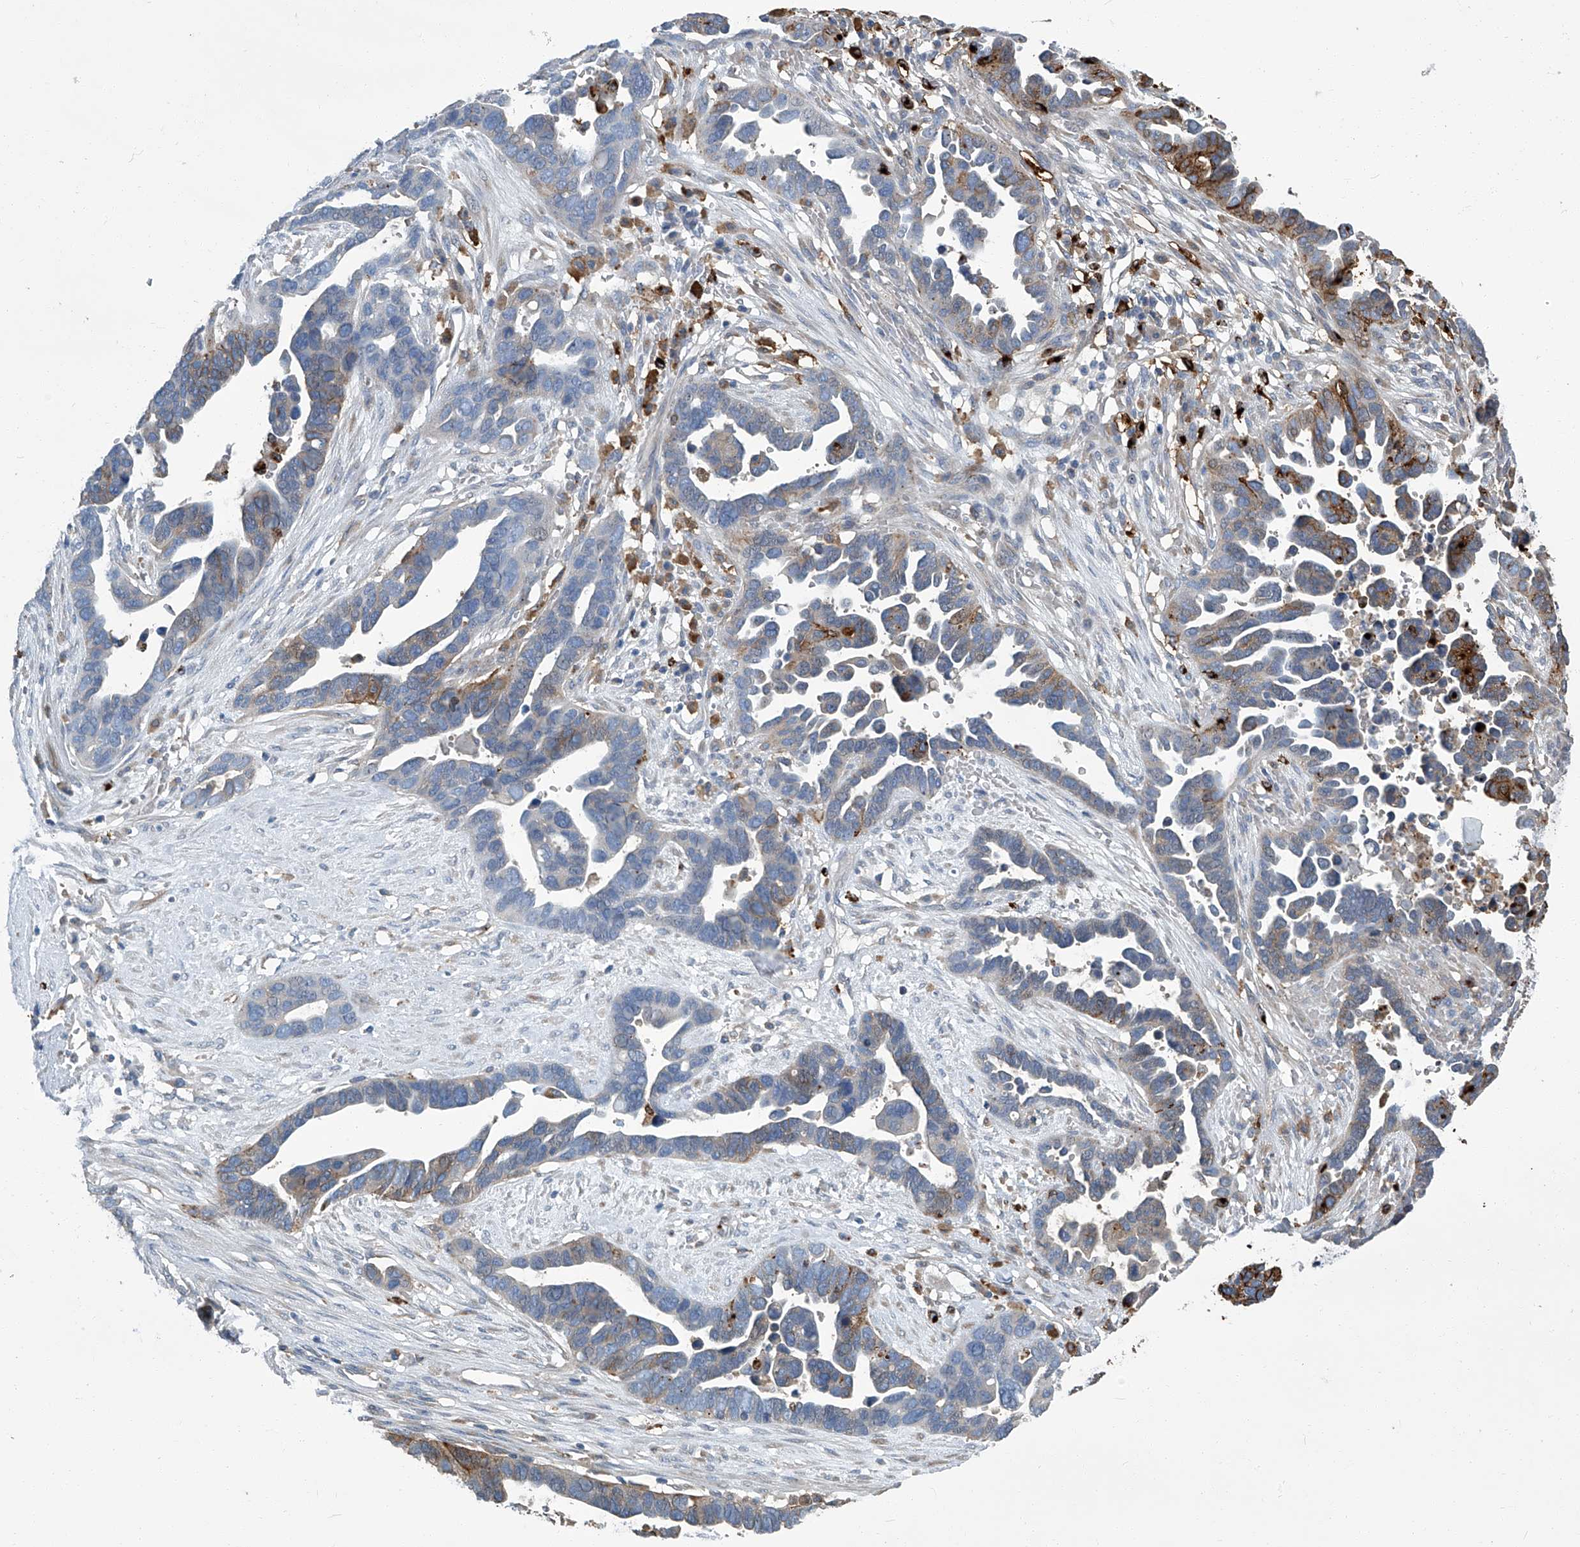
{"staining": {"intensity": "moderate", "quantity": "<25%", "location": "cytoplasmic/membranous"}, "tissue": "ovarian cancer", "cell_type": "Tumor cells", "image_type": "cancer", "snomed": [{"axis": "morphology", "description": "Cystadenocarcinoma, serous, NOS"}, {"axis": "topography", "description": "Ovary"}], "caption": "Immunohistochemistry staining of ovarian cancer (serous cystadenocarcinoma), which exhibits low levels of moderate cytoplasmic/membranous staining in approximately <25% of tumor cells indicating moderate cytoplasmic/membranous protein staining. The staining was performed using DAB (3,3'-diaminobenzidine) (brown) for protein detection and nuclei were counterstained in hematoxylin (blue).", "gene": "FAM167A", "patient": {"sex": "female", "age": 54}}